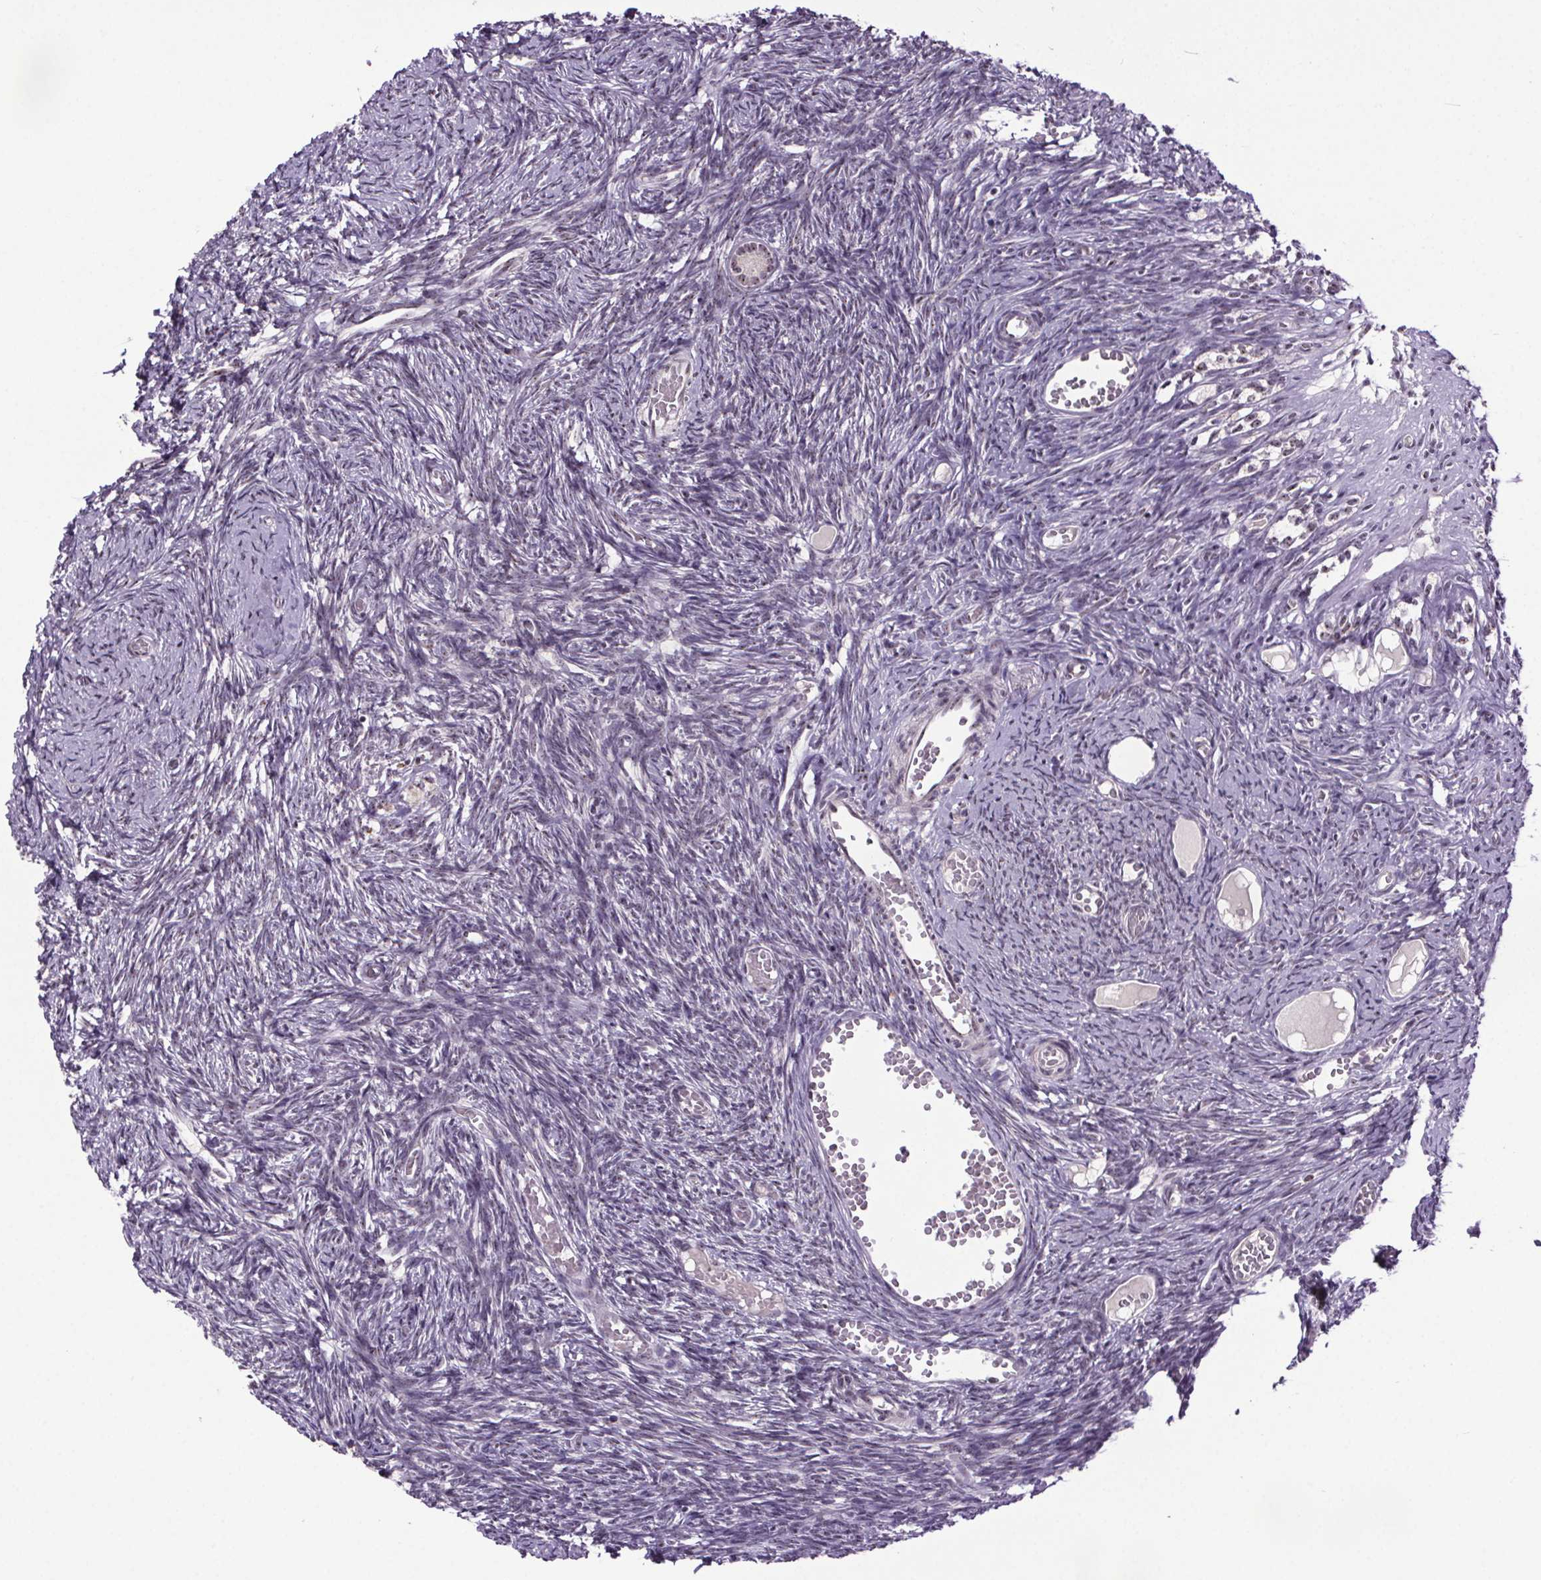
{"staining": {"intensity": "negative", "quantity": "none", "location": "none"}, "tissue": "ovary", "cell_type": "Follicle cells", "image_type": "normal", "snomed": [{"axis": "morphology", "description": "Normal tissue, NOS"}, {"axis": "topography", "description": "Ovary"}], "caption": "DAB (3,3'-diaminobenzidine) immunohistochemical staining of benign human ovary demonstrates no significant expression in follicle cells. Brightfield microscopy of IHC stained with DAB (3,3'-diaminobenzidine) (brown) and hematoxylin (blue), captured at high magnification.", "gene": "ATMIN", "patient": {"sex": "female", "age": 39}}